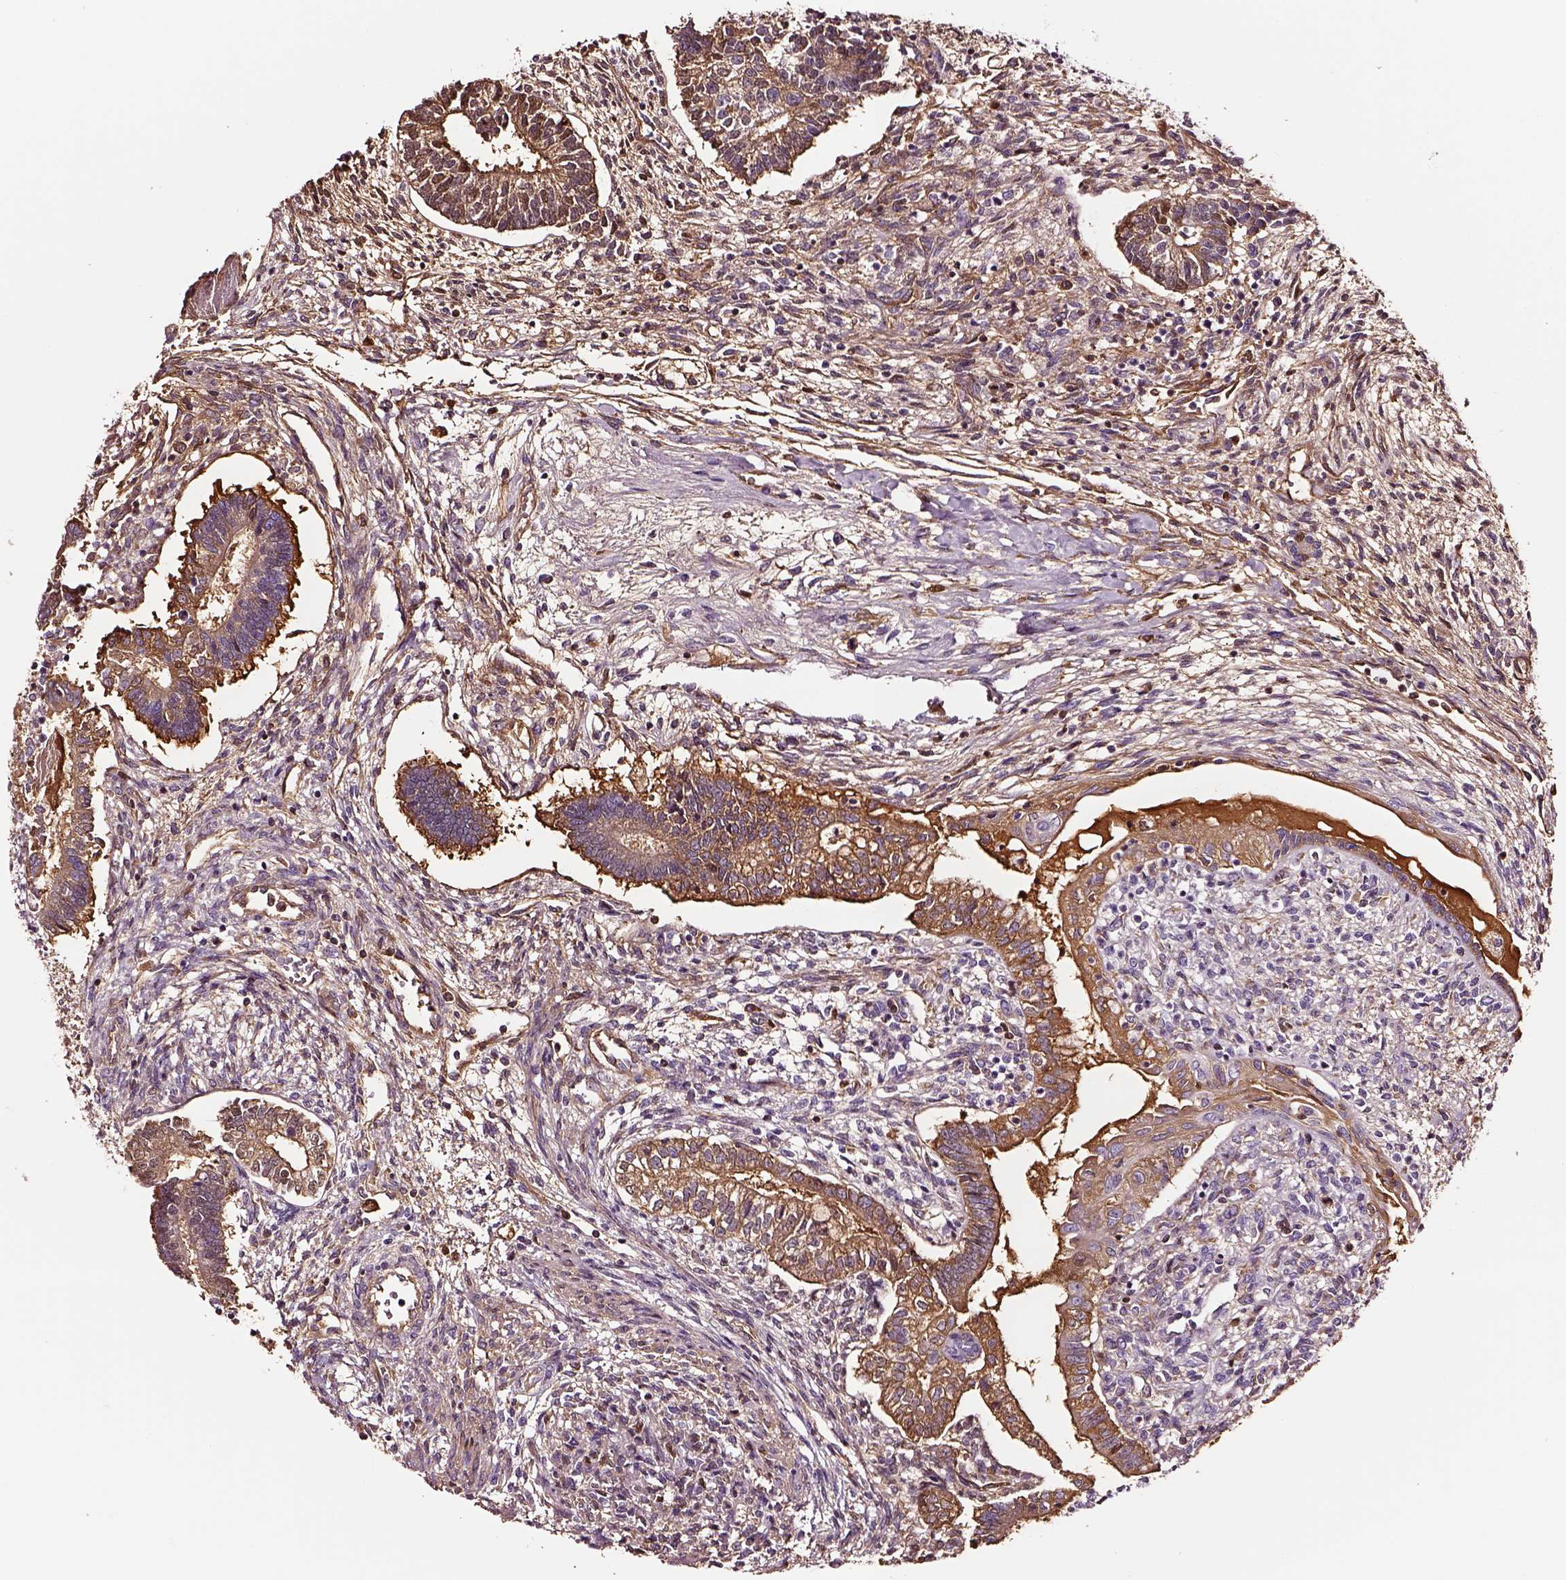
{"staining": {"intensity": "moderate", "quantity": "25%-75%", "location": "cytoplasmic/membranous"}, "tissue": "testis cancer", "cell_type": "Tumor cells", "image_type": "cancer", "snomed": [{"axis": "morphology", "description": "Carcinoma, Embryonal, NOS"}, {"axis": "topography", "description": "Testis"}], "caption": "Protein expression analysis of human testis embryonal carcinoma reveals moderate cytoplasmic/membranous positivity in about 25%-75% of tumor cells.", "gene": "TF", "patient": {"sex": "male", "age": 37}}